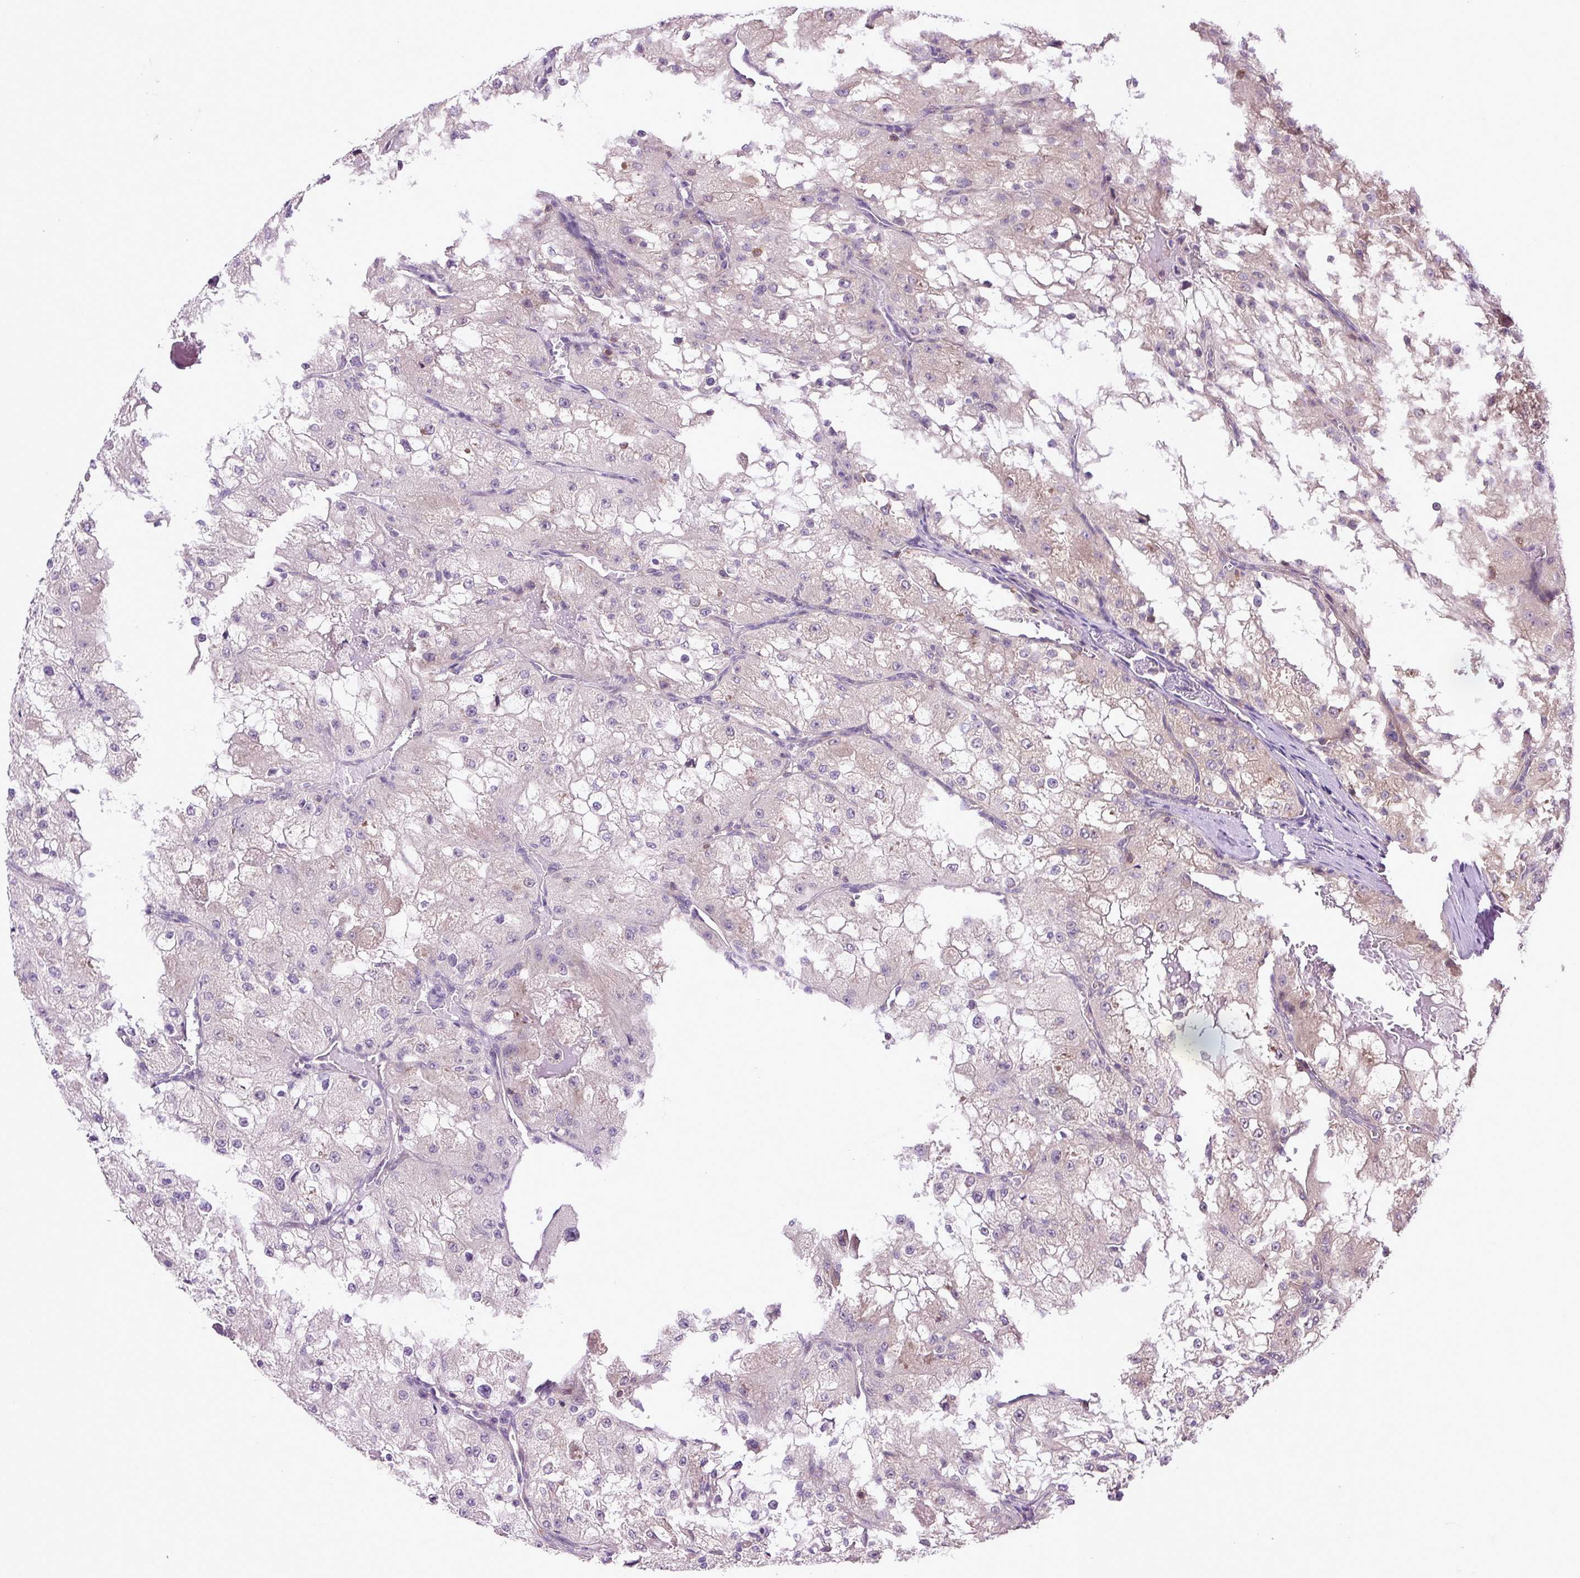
{"staining": {"intensity": "negative", "quantity": "none", "location": "none"}, "tissue": "renal cancer", "cell_type": "Tumor cells", "image_type": "cancer", "snomed": [{"axis": "morphology", "description": "Adenocarcinoma, NOS"}, {"axis": "topography", "description": "Kidney"}], "caption": "High power microscopy photomicrograph of an immunohistochemistry (IHC) histopathology image of renal adenocarcinoma, revealing no significant positivity in tumor cells. Nuclei are stained in blue.", "gene": "PLCG1", "patient": {"sex": "female", "age": 74}}